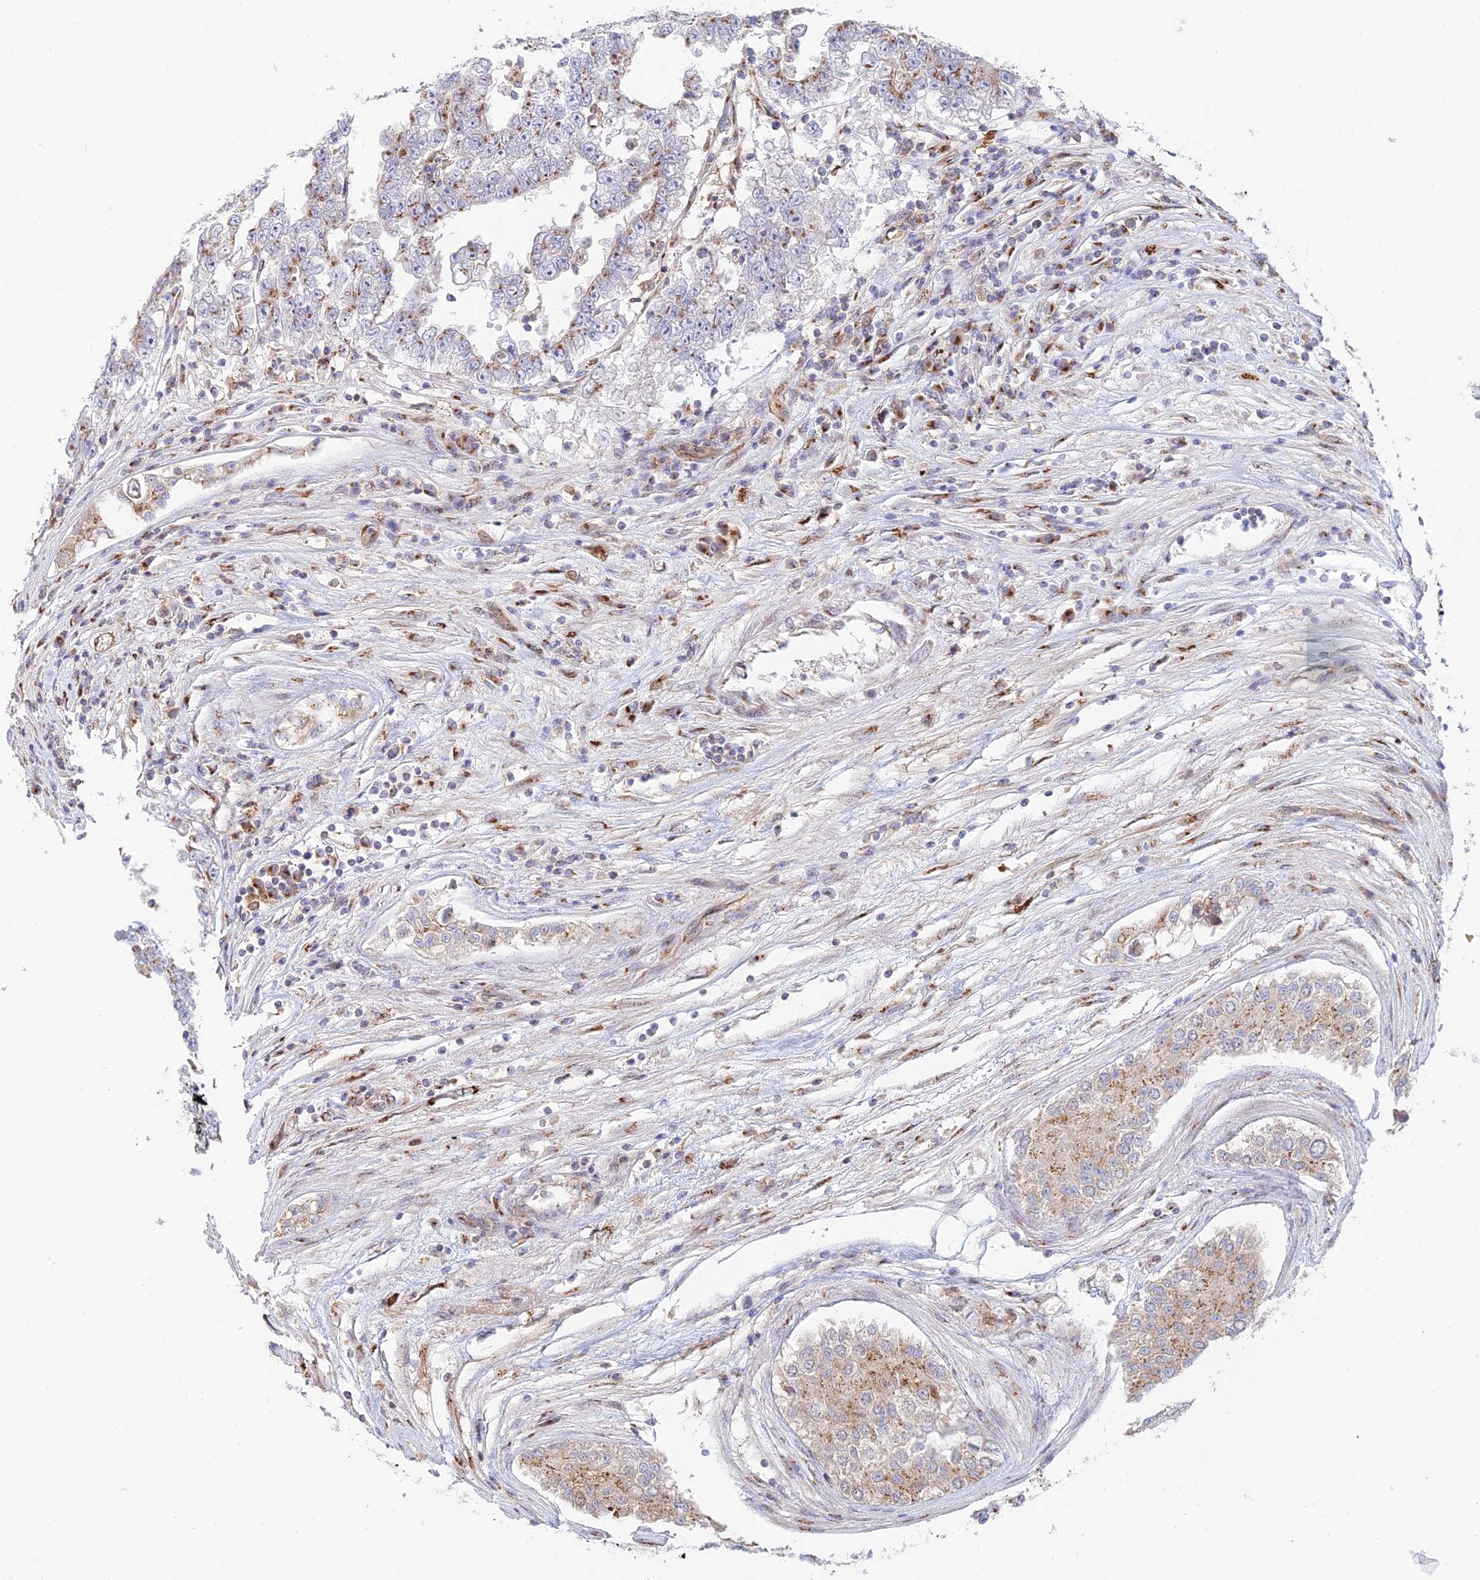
{"staining": {"intensity": "moderate", "quantity": "25%-75%", "location": "cytoplasmic/membranous"}, "tissue": "testis cancer", "cell_type": "Tumor cells", "image_type": "cancer", "snomed": [{"axis": "morphology", "description": "Carcinoma, Embryonal, NOS"}, {"axis": "topography", "description": "Testis"}], "caption": "Testis embryonal carcinoma tissue exhibits moderate cytoplasmic/membranous expression in approximately 25%-75% of tumor cells, visualized by immunohistochemistry. (Stains: DAB in brown, nuclei in blue, Microscopy: brightfield microscopy at high magnification).", "gene": "HS2ST1", "patient": {"sex": "male", "age": 25}}